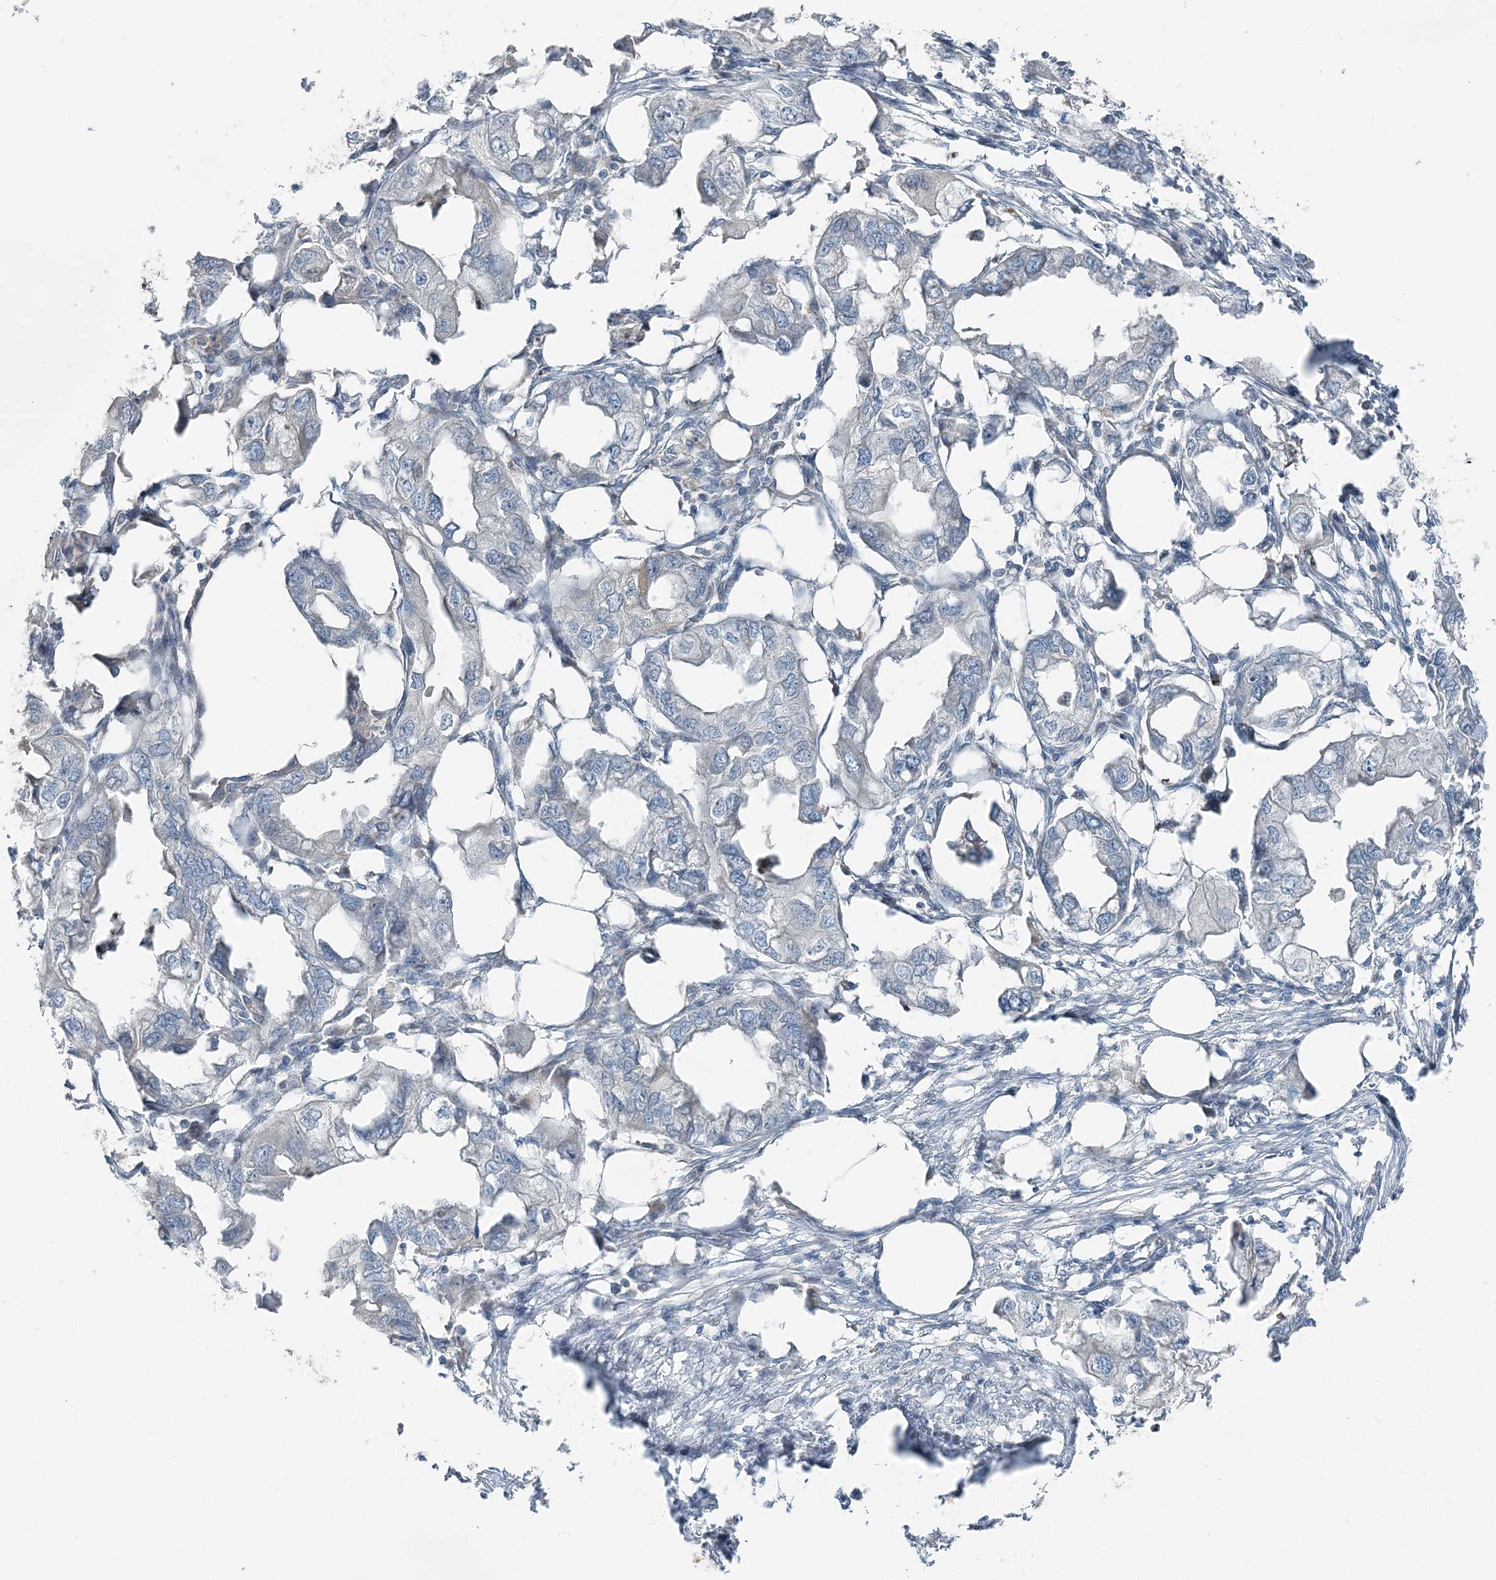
{"staining": {"intensity": "negative", "quantity": "none", "location": "none"}, "tissue": "endometrial cancer", "cell_type": "Tumor cells", "image_type": "cancer", "snomed": [{"axis": "morphology", "description": "Adenocarcinoma, NOS"}, {"axis": "morphology", "description": "Adenocarcinoma, metastatic, NOS"}, {"axis": "topography", "description": "Adipose tissue"}, {"axis": "topography", "description": "Endometrium"}], "caption": "Tumor cells are negative for protein expression in human adenocarcinoma (endometrial).", "gene": "FBXL17", "patient": {"sex": "female", "age": 67}}